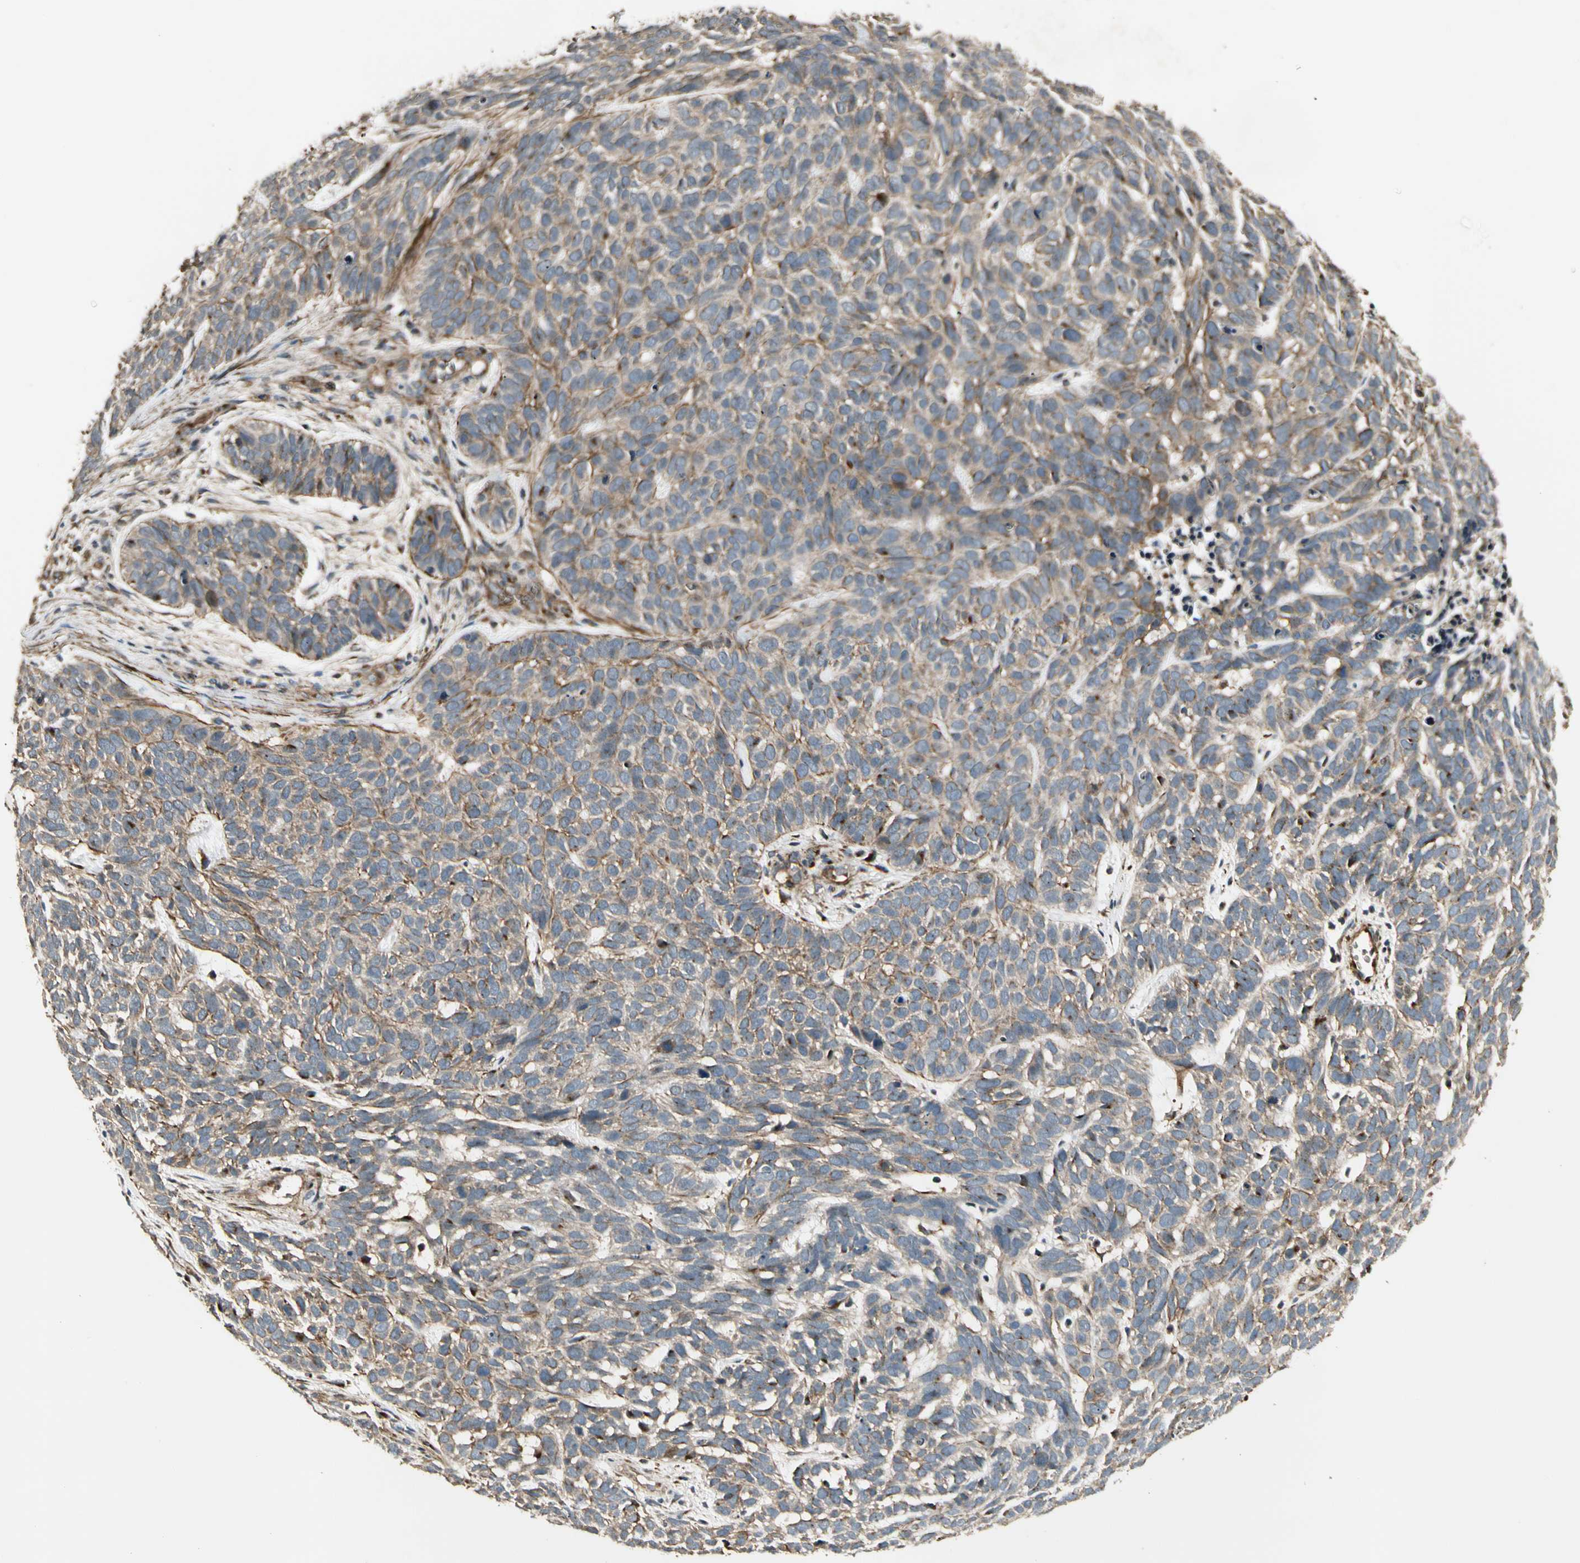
{"staining": {"intensity": "moderate", "quantity": "25%-75%", "location": "cytoplasmic/membranous"}, "tissue": "skin cancer", "cell_type": "Tumor cells", "image_type": "cancer", "snomed": [{"axis": "morphology", "description": "Basal cell carcinoma"}, {"axis": "topography", "description": "Skin"}], "caption": "IHC histopathology image of skin cancer (basal cell carcinoma) stained for a protein (brown), which reveals medium levels of moderate cytoplasmic/membranous expression in approximately 25%-75% of tumor cells.", "gene": "GCK", "patient": {"sex": "male", "age": 87}}